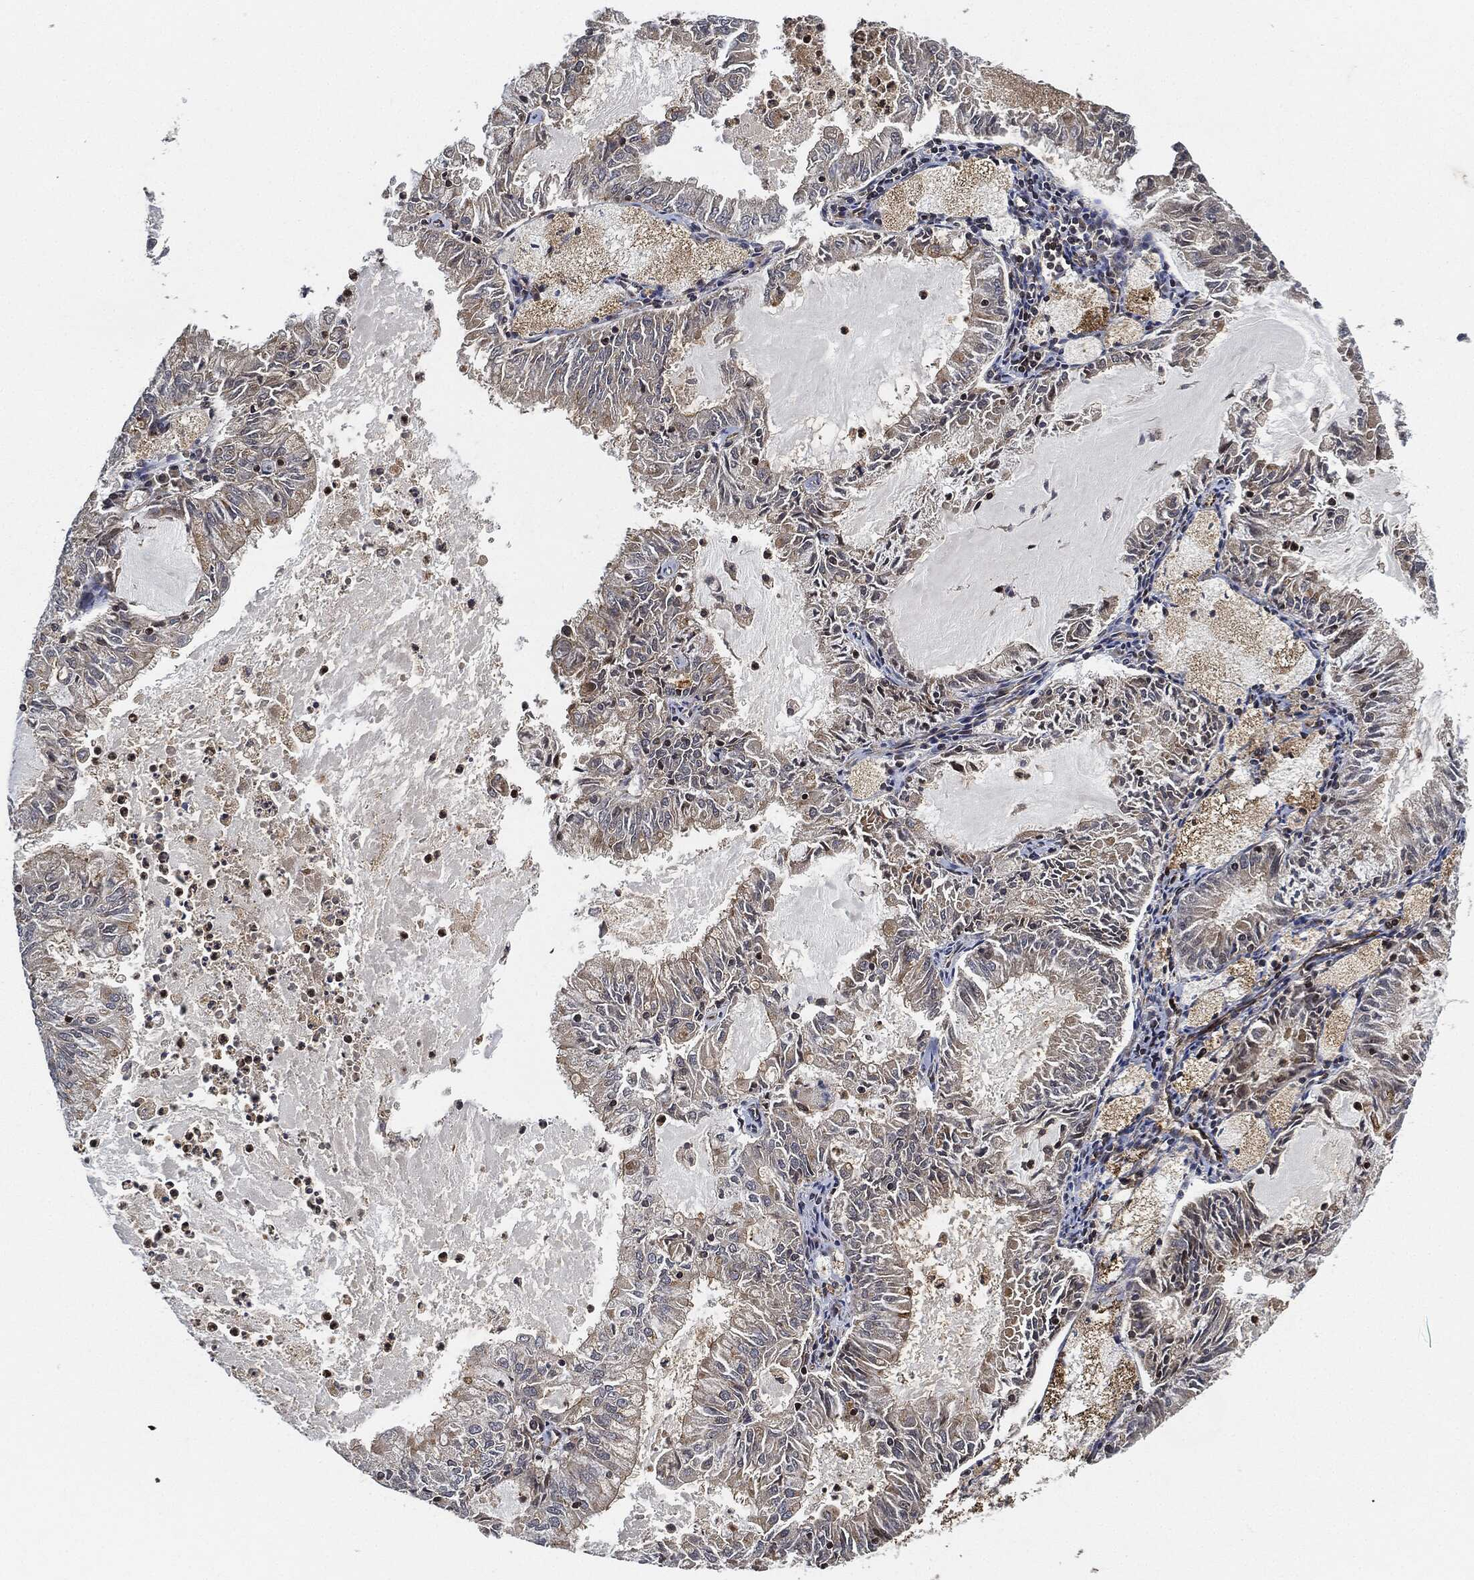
{"staining": {"intensity": "moderate", "quantity": "<25%", "location": "cytoplasmic/membranous"}, "tissue": "endometrial cancer", "cell_type": "Tumor cells", "image_type": "cancer", "snomed": [{"axis": "morphology", "description": "Adenocarcinoma, NOS"}, {"axis": "topography", "description": "Endometrium"}], "caption": "Immunohistochemistry (IHC) staining of endometrial cancer (adenocarcinoma), which displays low levels of moderate cytoplasmic/membranous expression in about <25% of tumor cells indicating moderate cytoplasmic/membranous protein positivity. The staining was performed using DAB (brown) for protein detection and nuclei were counterstained in hematoxylin (blue).", "gene": "MAP3K3", "patient": {"sex": "female", "age": 57}}